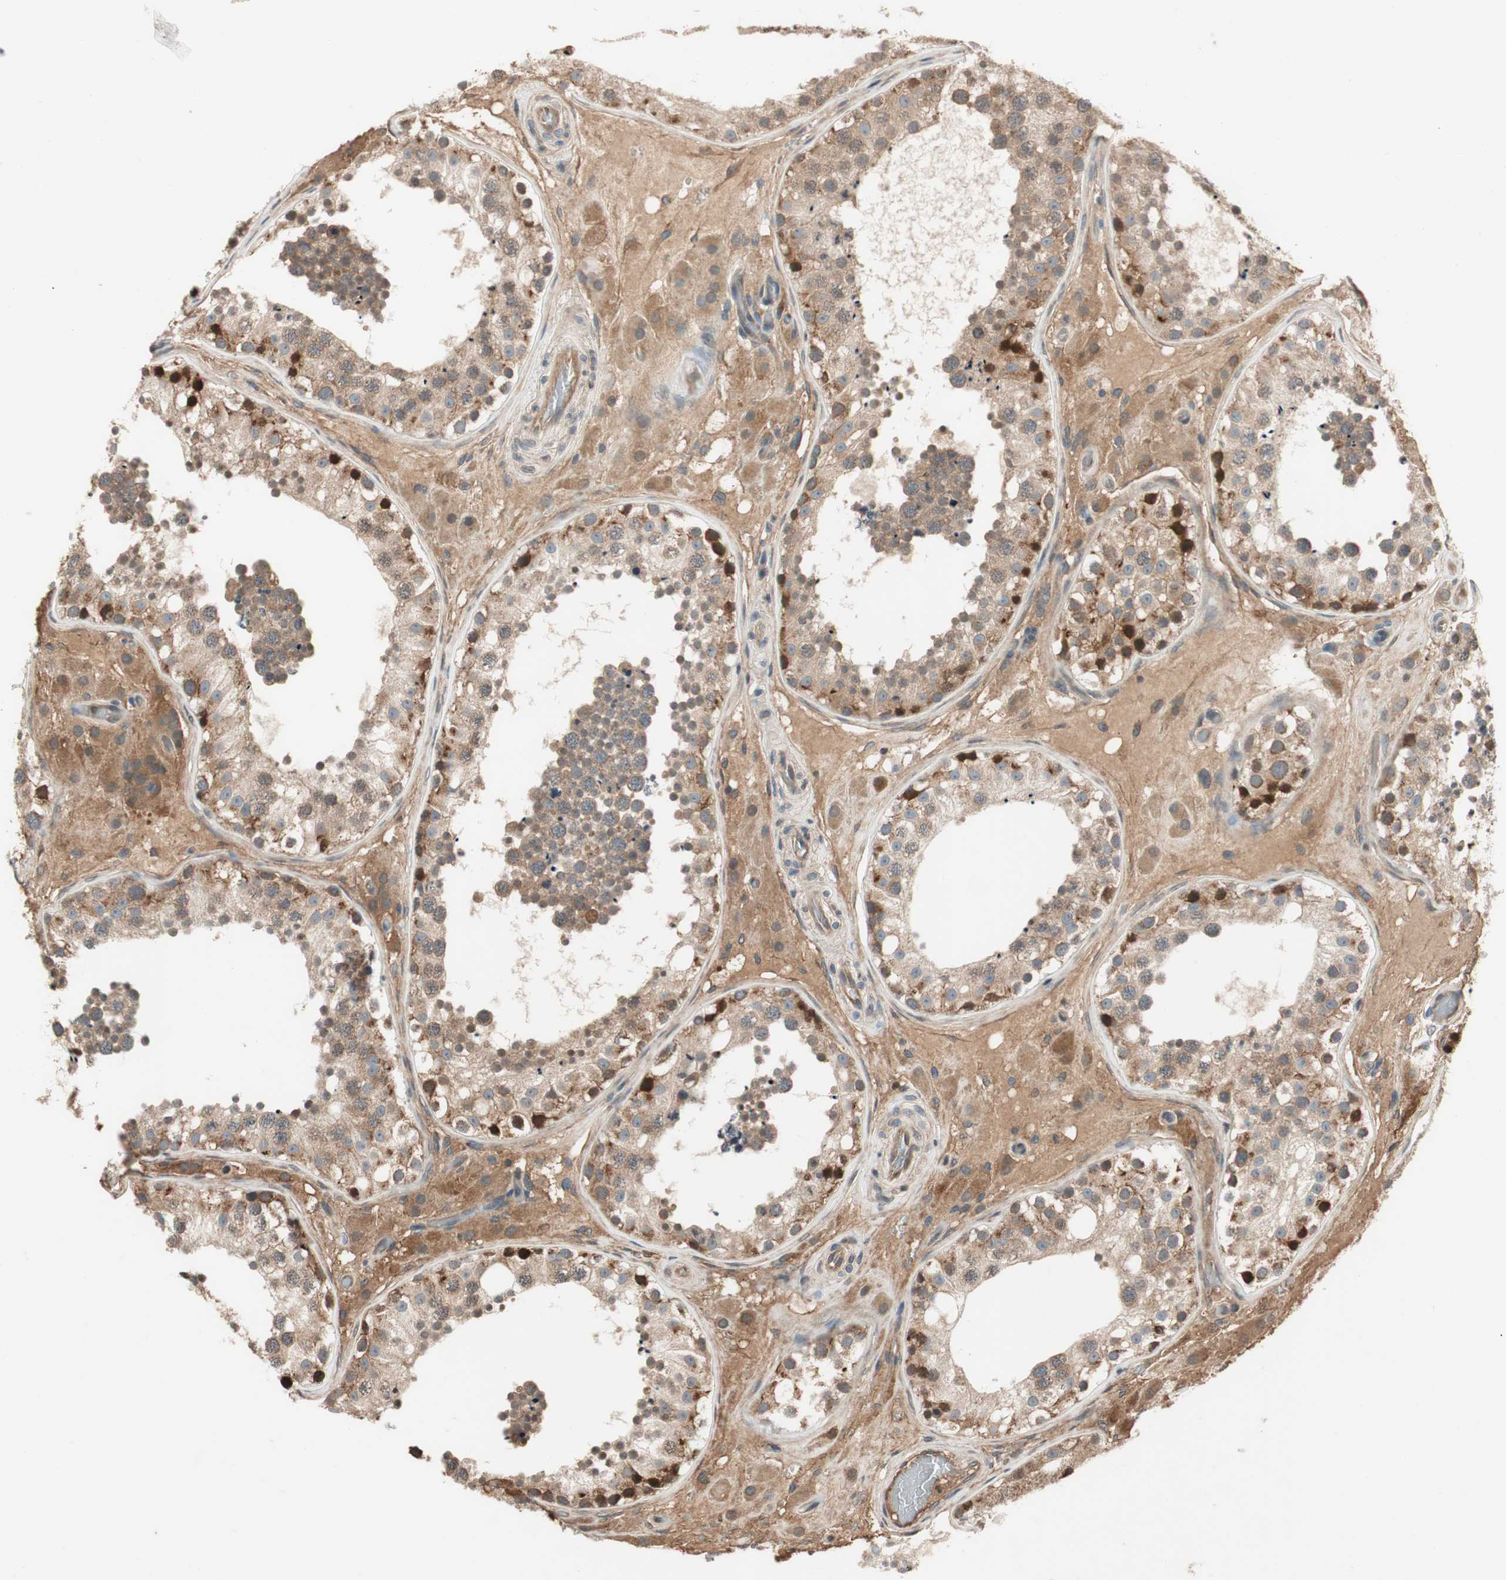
{"staining": {"intensity": "moderate", "quantity": ">75%", "location": "cytoplasmic/membranous"}, "tissue": "testis", "cell_type": "Cells in seminiferous ducts", "image_type": "normal", "snomed": [{"axis": "morphology", "description": "Normal tissue, NOS"}, {"axis": "topography", "description": "Testis"}], "caption": "Protein positivity by immunohistochemistry shows moderate cytoplasmic/membranous staining in about >75% of cells in seminiferous ducts in normal testis. The staining is performed using DAB (3,3'-diaminobenzidine) brown chromogen to label protein expression. The nuclei are counter-stained blue using hematoxylin.", "gene": "GCLM", "patient": {"sex": "male", "age": 26}}